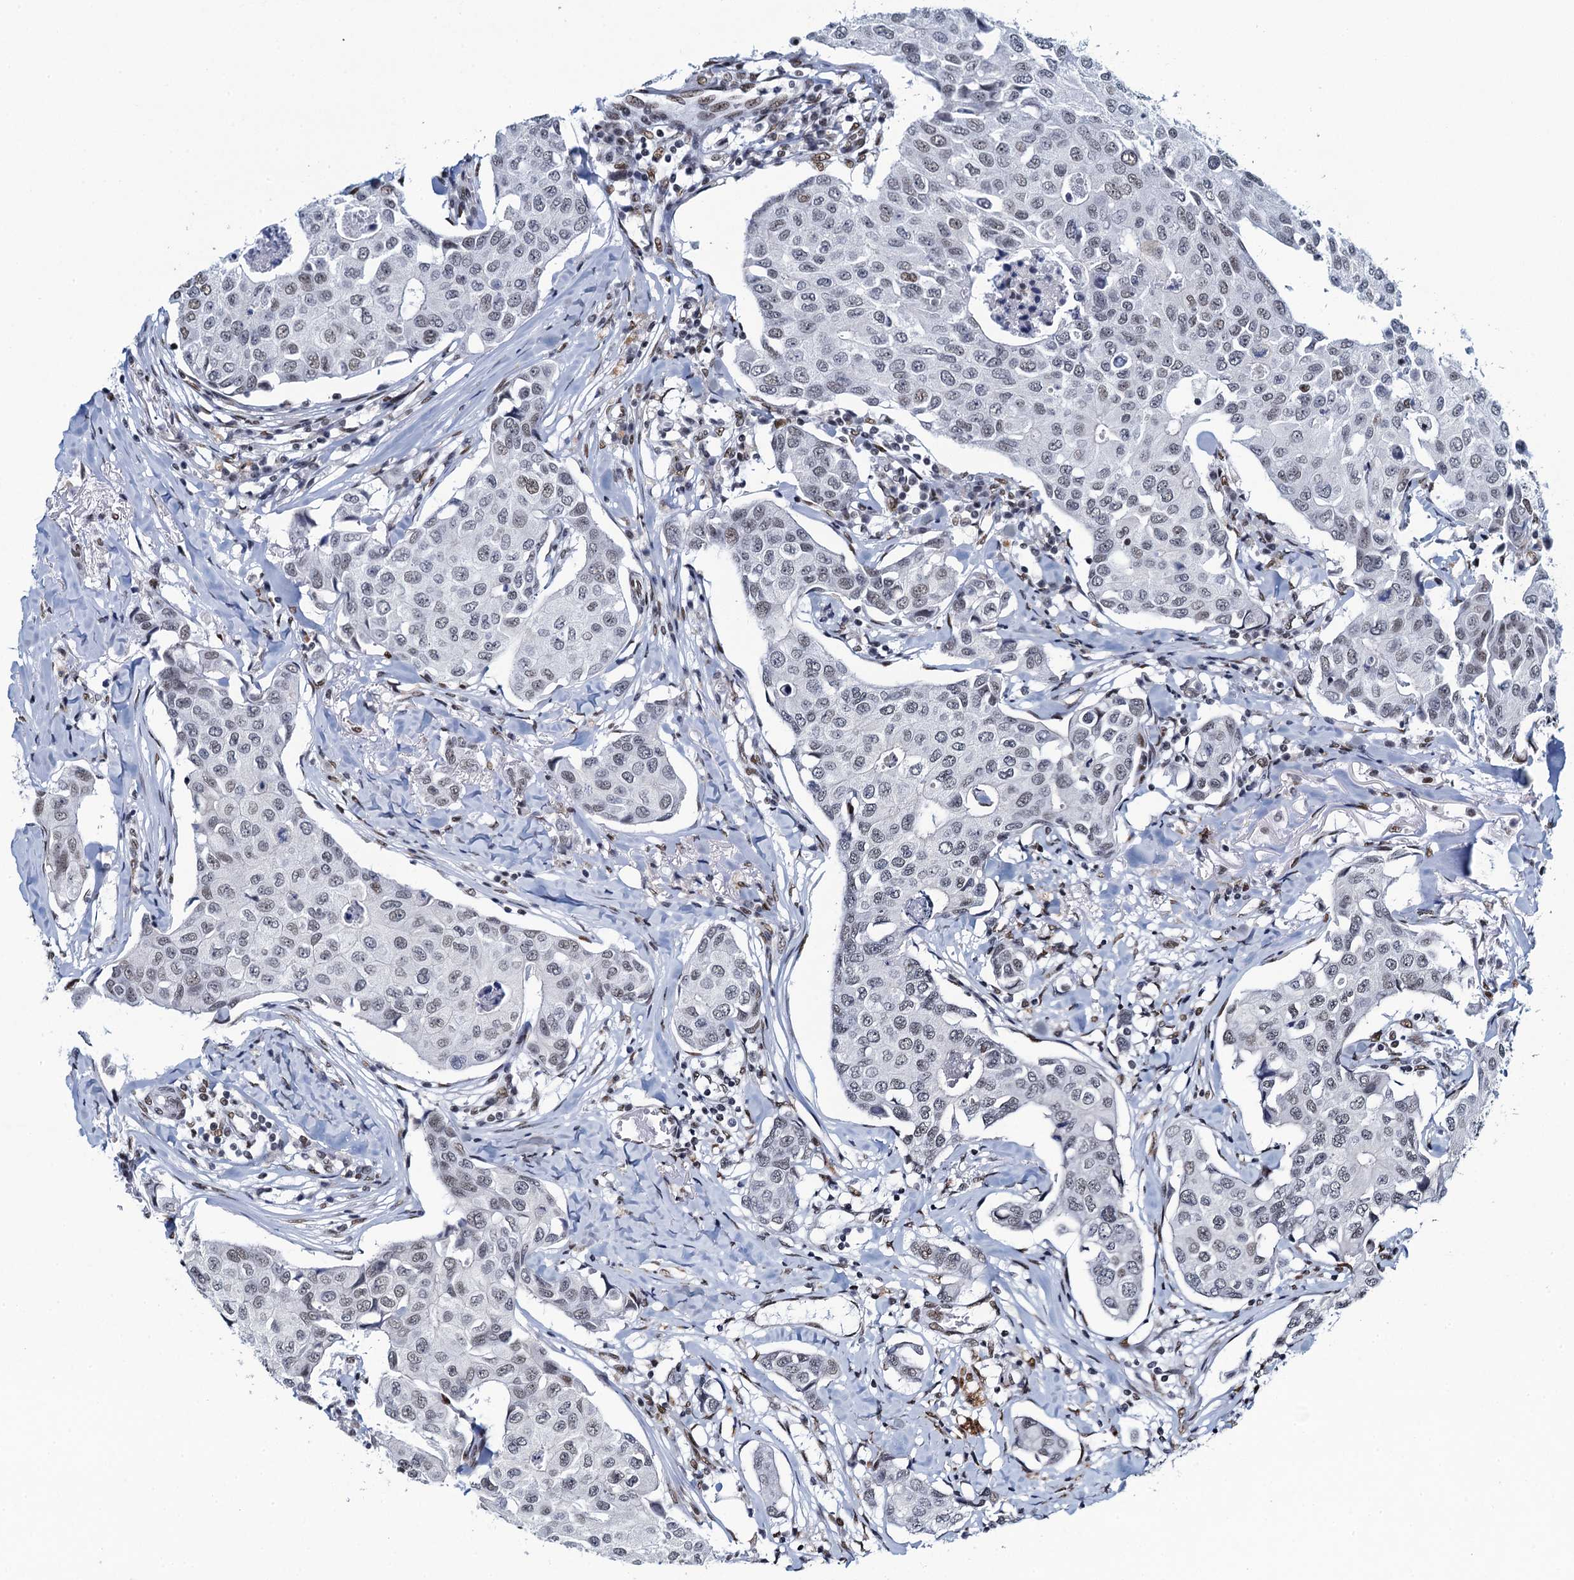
{"staining": {"intensity": "weak", "quantity": "25%-75%", "location": "nuclear"}, "tissue": "breast cancer", "cell_type": "Tumor cells", "image_type": "cancer", "snomed": [{"axis": "morphology", "description": "Duct carcinoma"}, {"axis": "topography", "description": "Breast"}], "caption": "A photomicrograph of intraductal carcinoma (breast) stained for a protein reveals weak nuclear brown staining in tumor cells. The staining was performed using DAB, with brown indicating positive protein expression. Nuclei are stained blue with hematoxylin.", "gene": "HNRNPUL2", "patient": {"sex": "female", "age": 80}}